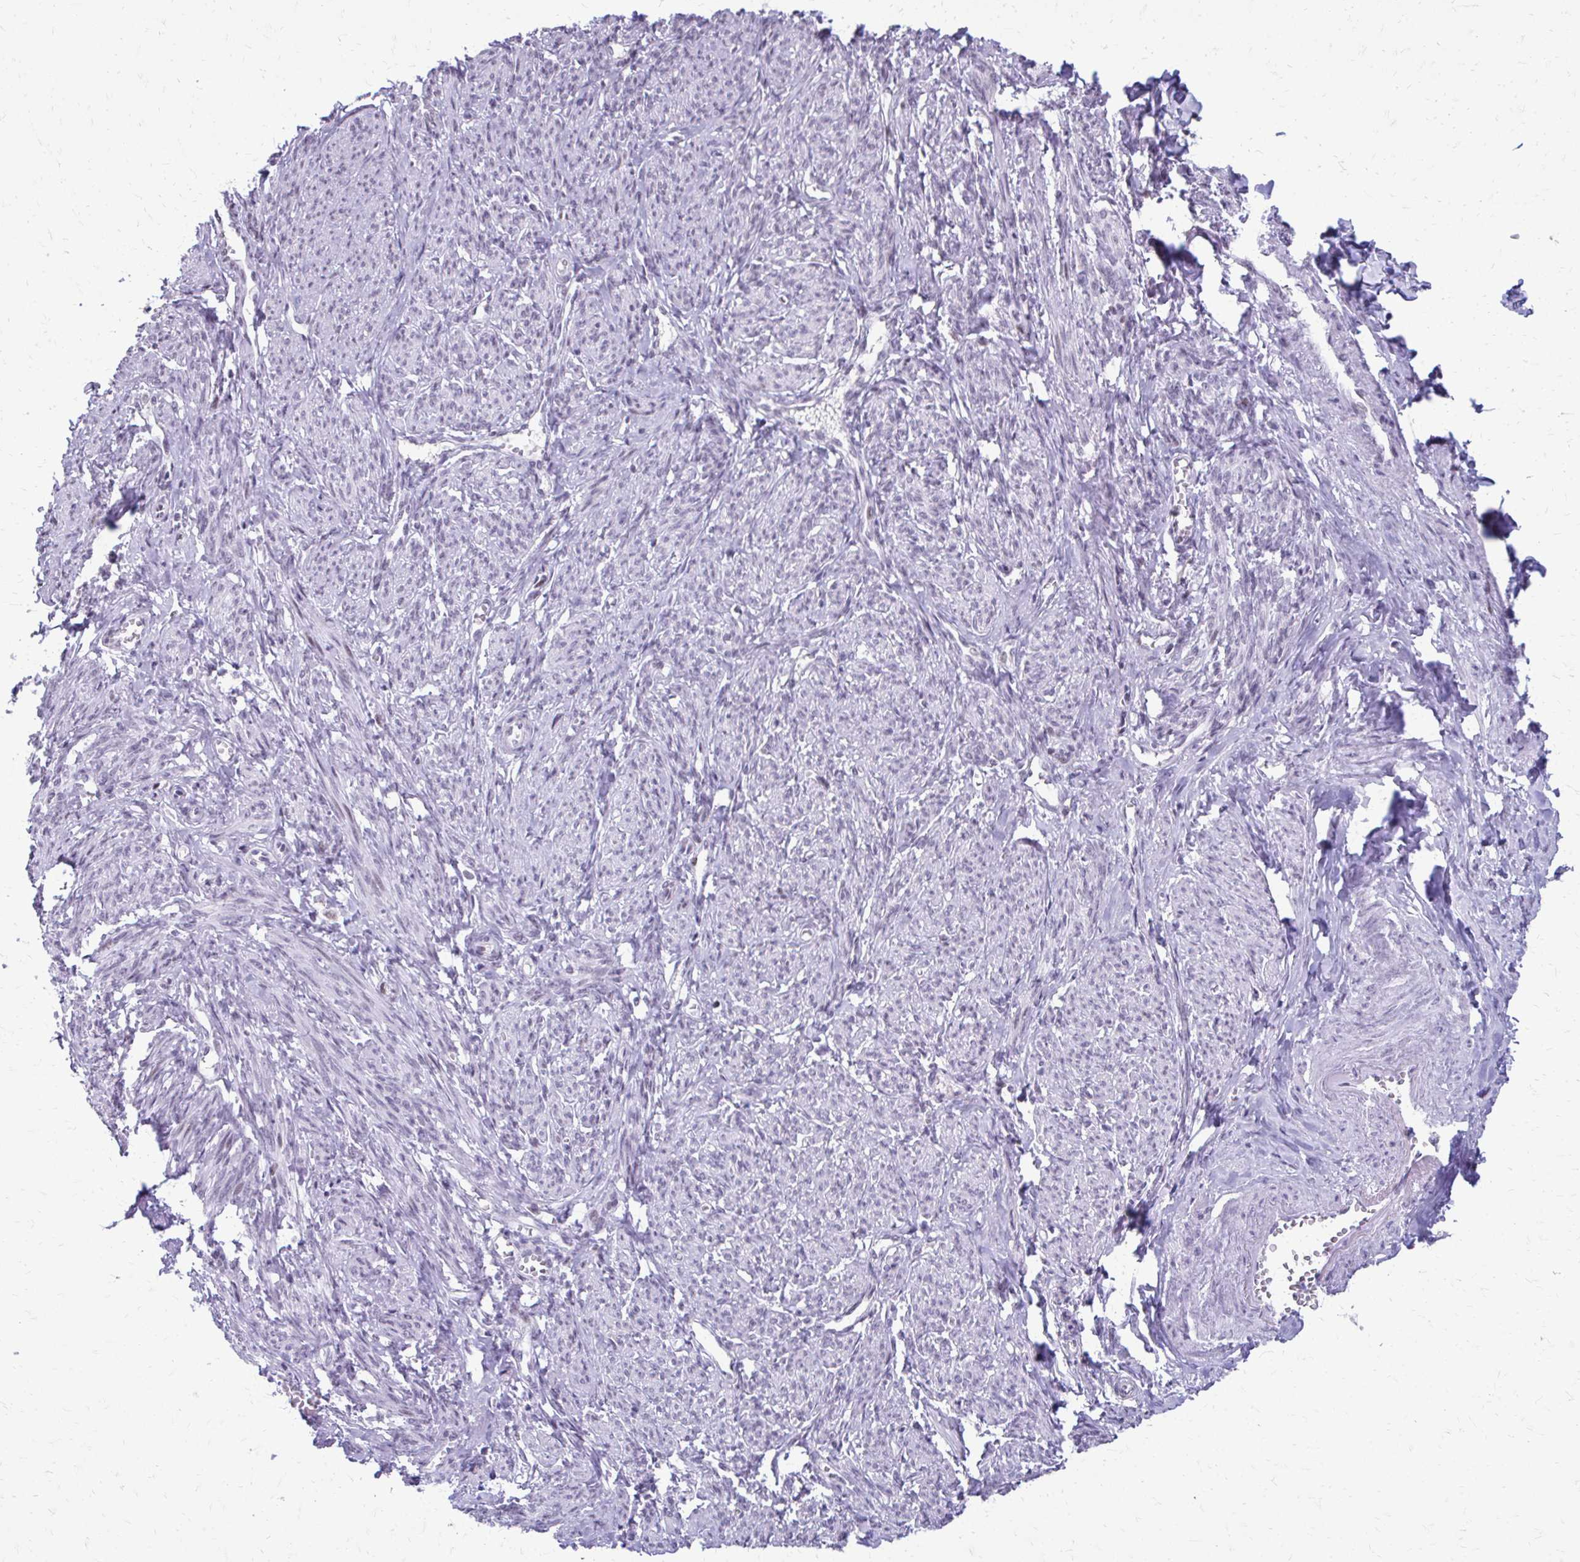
{"staining": {"intensity": "negative", "quantity": "none", "location": "none"}, "tissue": "smooth muscle", "cell_type": "Smooth muscle cells", "image_type": "normal", "snomed": [{"axis": "morphology", "description": "Normal tissue, NOS"}, {"axis": "topography", "description": "Smooth muscle"}], "caption": "High magnification brightfield microscopy of normal smooth muscle stained with DAB (3,3'-diaminobenzidine) (brown) and counterstained with hematoxylin (blue): smooth muscle cells show no significant staining. The staining is performed using DAB brown chromogen with nuclei counter-stained in using hematoxylin.", "gene": "SS18", "patient": {"sex": "female", "age": 65}}